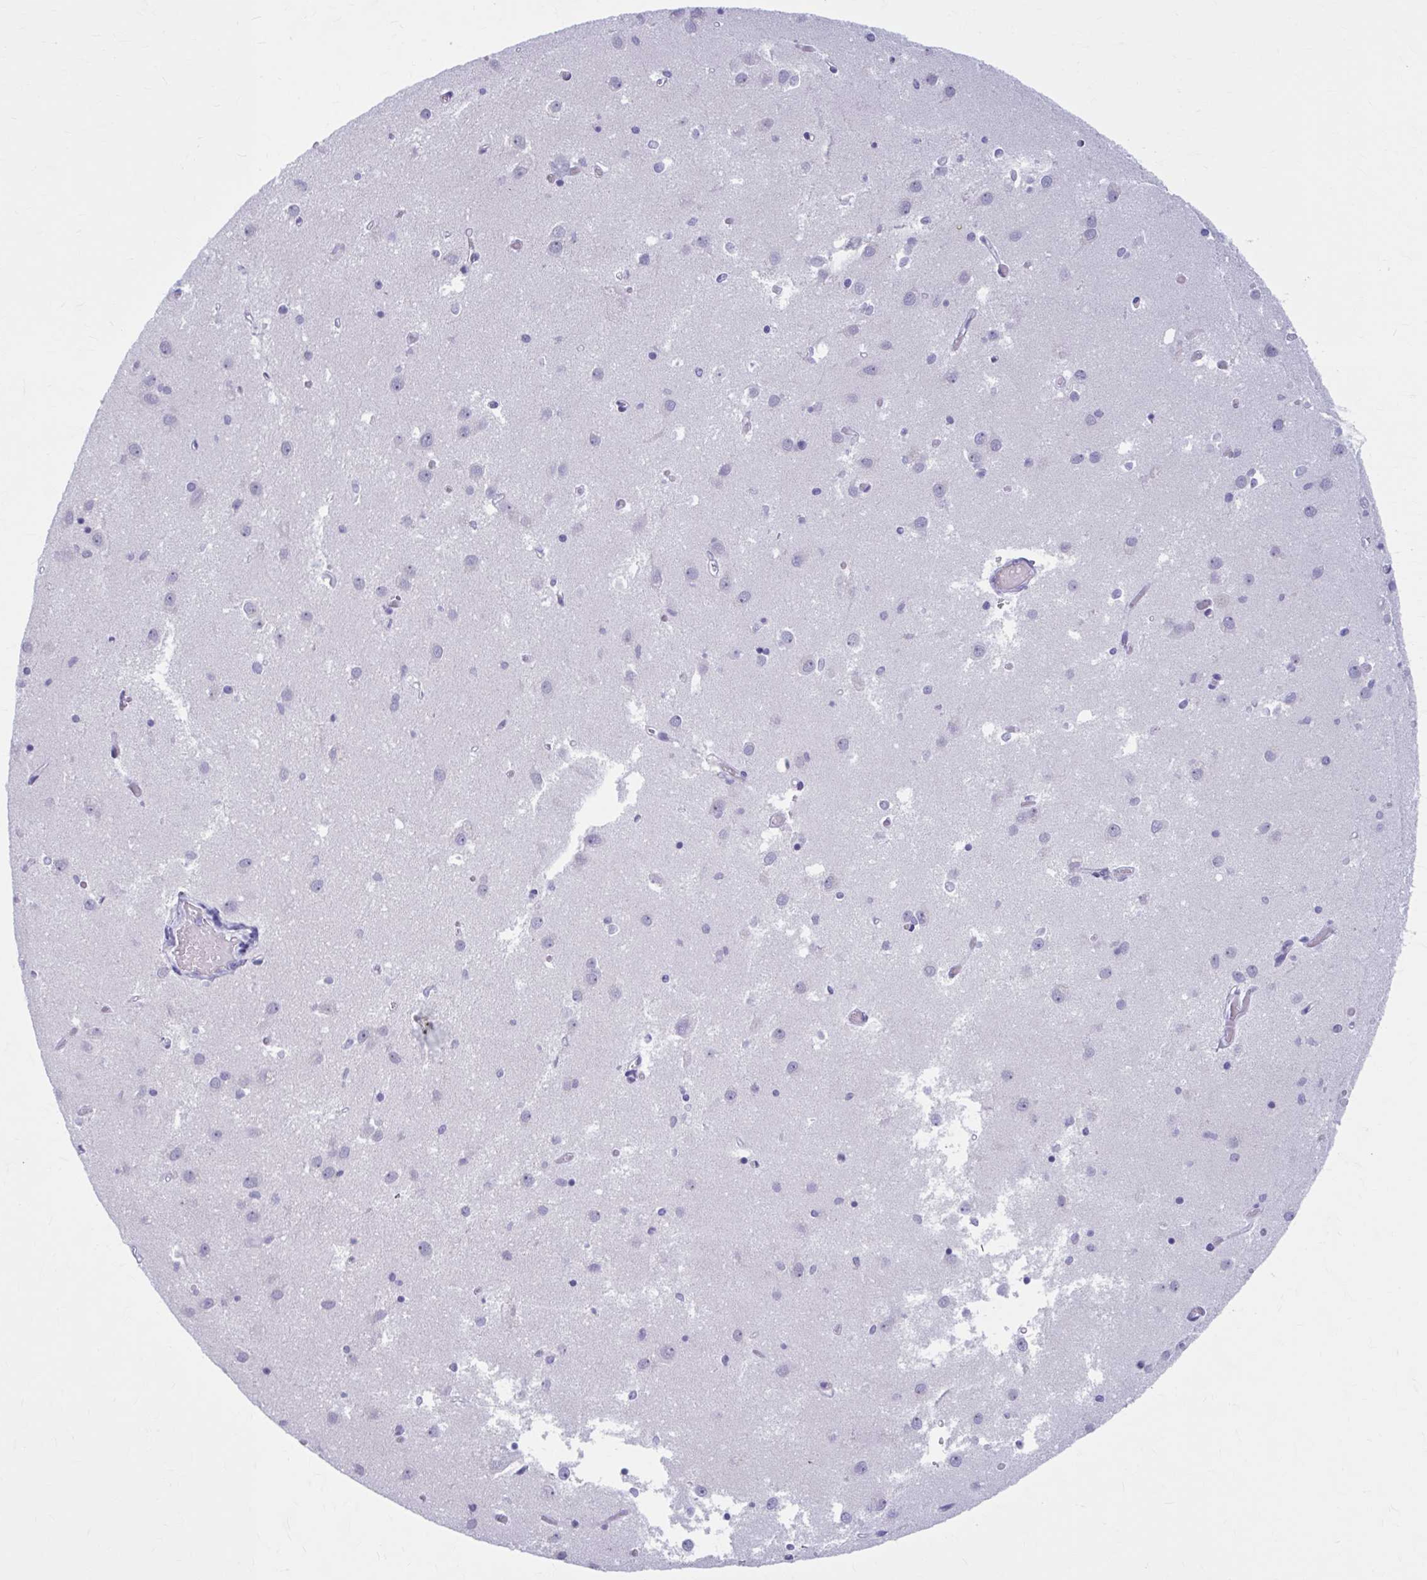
{"staining": {"intensity": "negative", "quantity": "none", "location": "none"}, "tissue": "caudate", "cell_type": "Glial cells", "image_type": "normal", "snomed": [{"axis": "morphology", "description": "Normal tissue, NOS"}, {"axis": "topography", "description": "Lateral ventricle wall"}], "caption": "A micrograph of human caudate is negative for staining in glial cells. The staining was performed using DAB to visualize the protein expression in brown, while the nuclei were stained in blue with hematoxylin (Magnification: 20x).", "gene": "CCDC105", "patient": {"sex": "male", "age": 70}}